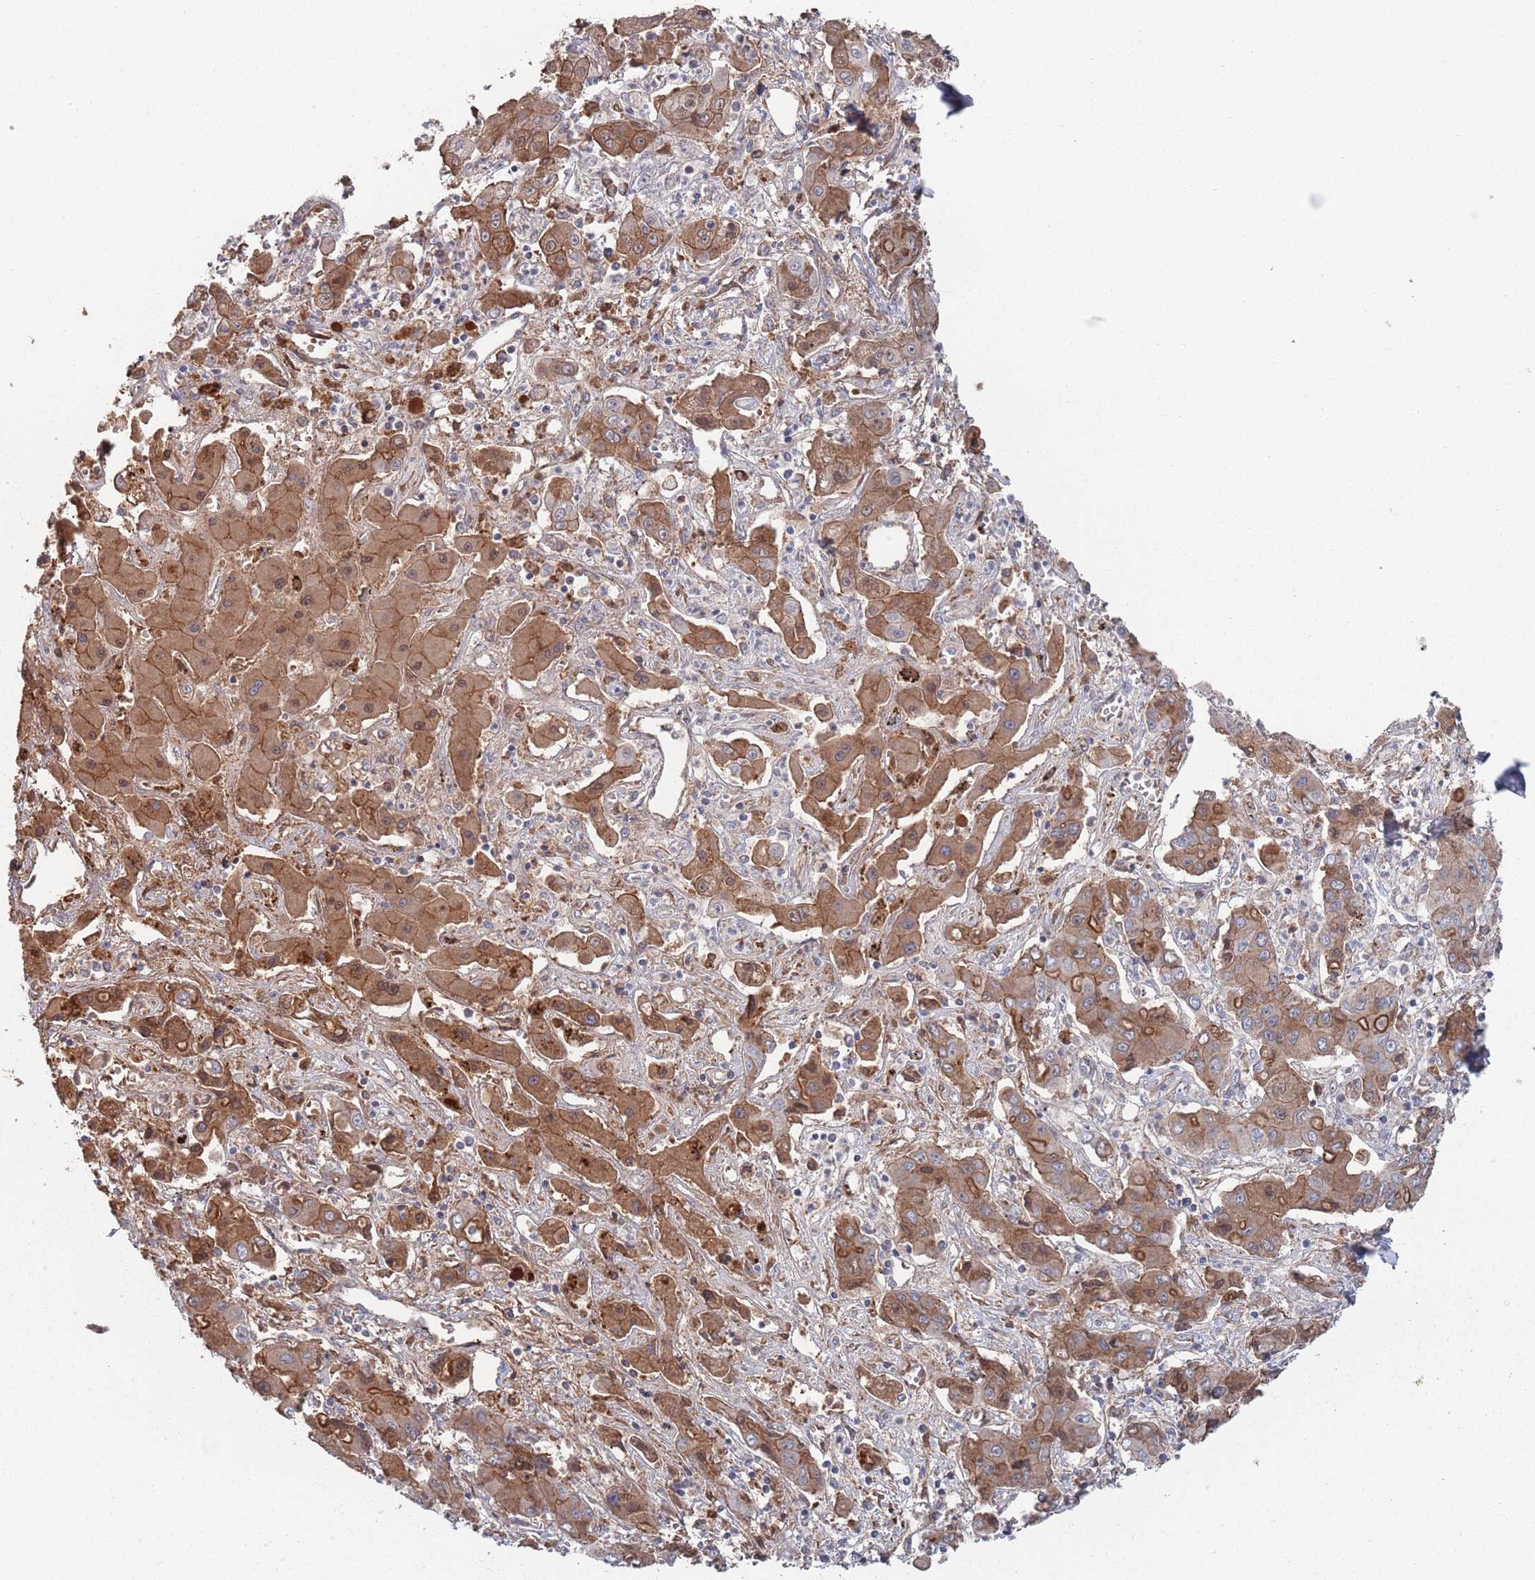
{"staining": {"intensity": "moderate", "quantity": ">75%", "location": "cytoplasmic/membranous,nuclear"}, "tissue": "liver cancer", "cell_type": "Tumor cells", "image_type": "cancer", "snomed": [{"axis": "morphology", "description": "Cholangiocarcinoma"}, {"axis": "topography", "description": "Liver"}], "caption": "This image exhibits liver cancer (cholangiocarcinoma) stained with immunohistochemistry (IHC) to label a protein in brown. The cytoplasmic/membranous and nuclear of tumor cells show moderate positivity for the protein. Nuclei are counter-stained blue.", "gene": "PLEKHA4", "patient": {"sex": "male", "age": 67}}